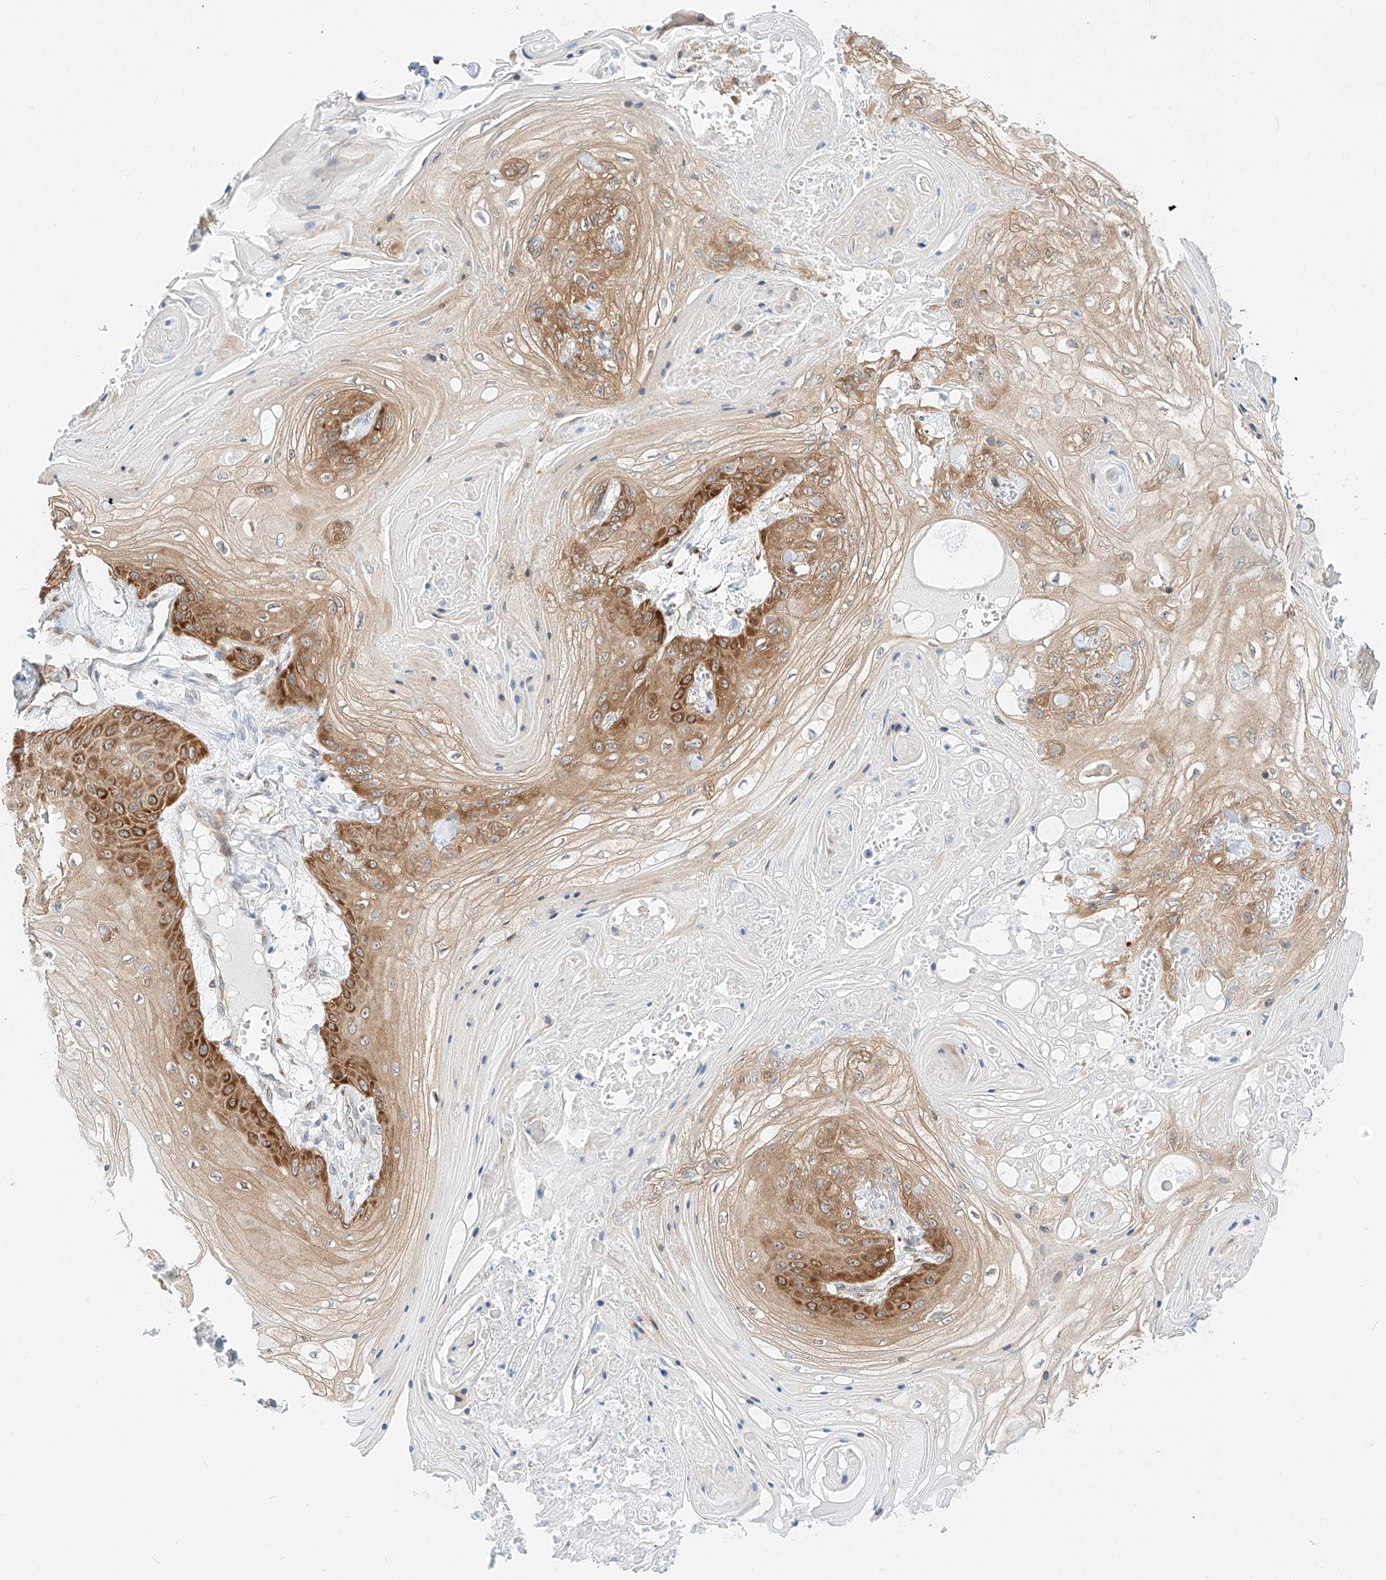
{"staining": {"intensity": "moderate", "quantity": ">75%", "location": "cytoplasmic/membranous"}, "tissue": "skin cancer", "cell_type": "Tumor cells", "image_type": "cancer", "snomed": [{"axis": "morphology", "description": "Squamous cell carcinoma, NOS"}, {"axis": "topography", "description": "Skin"}], "caption": "IHC photomicrograph of human skin squamous cell carcinoma stained for a protein (brown), which demonstrates medium levels of moderate cytoplasmic/membranous staining in approximately >75% of tumor cells.", "gene": "CARMIL1", "patient": {"sex": "male", "age": 74}}